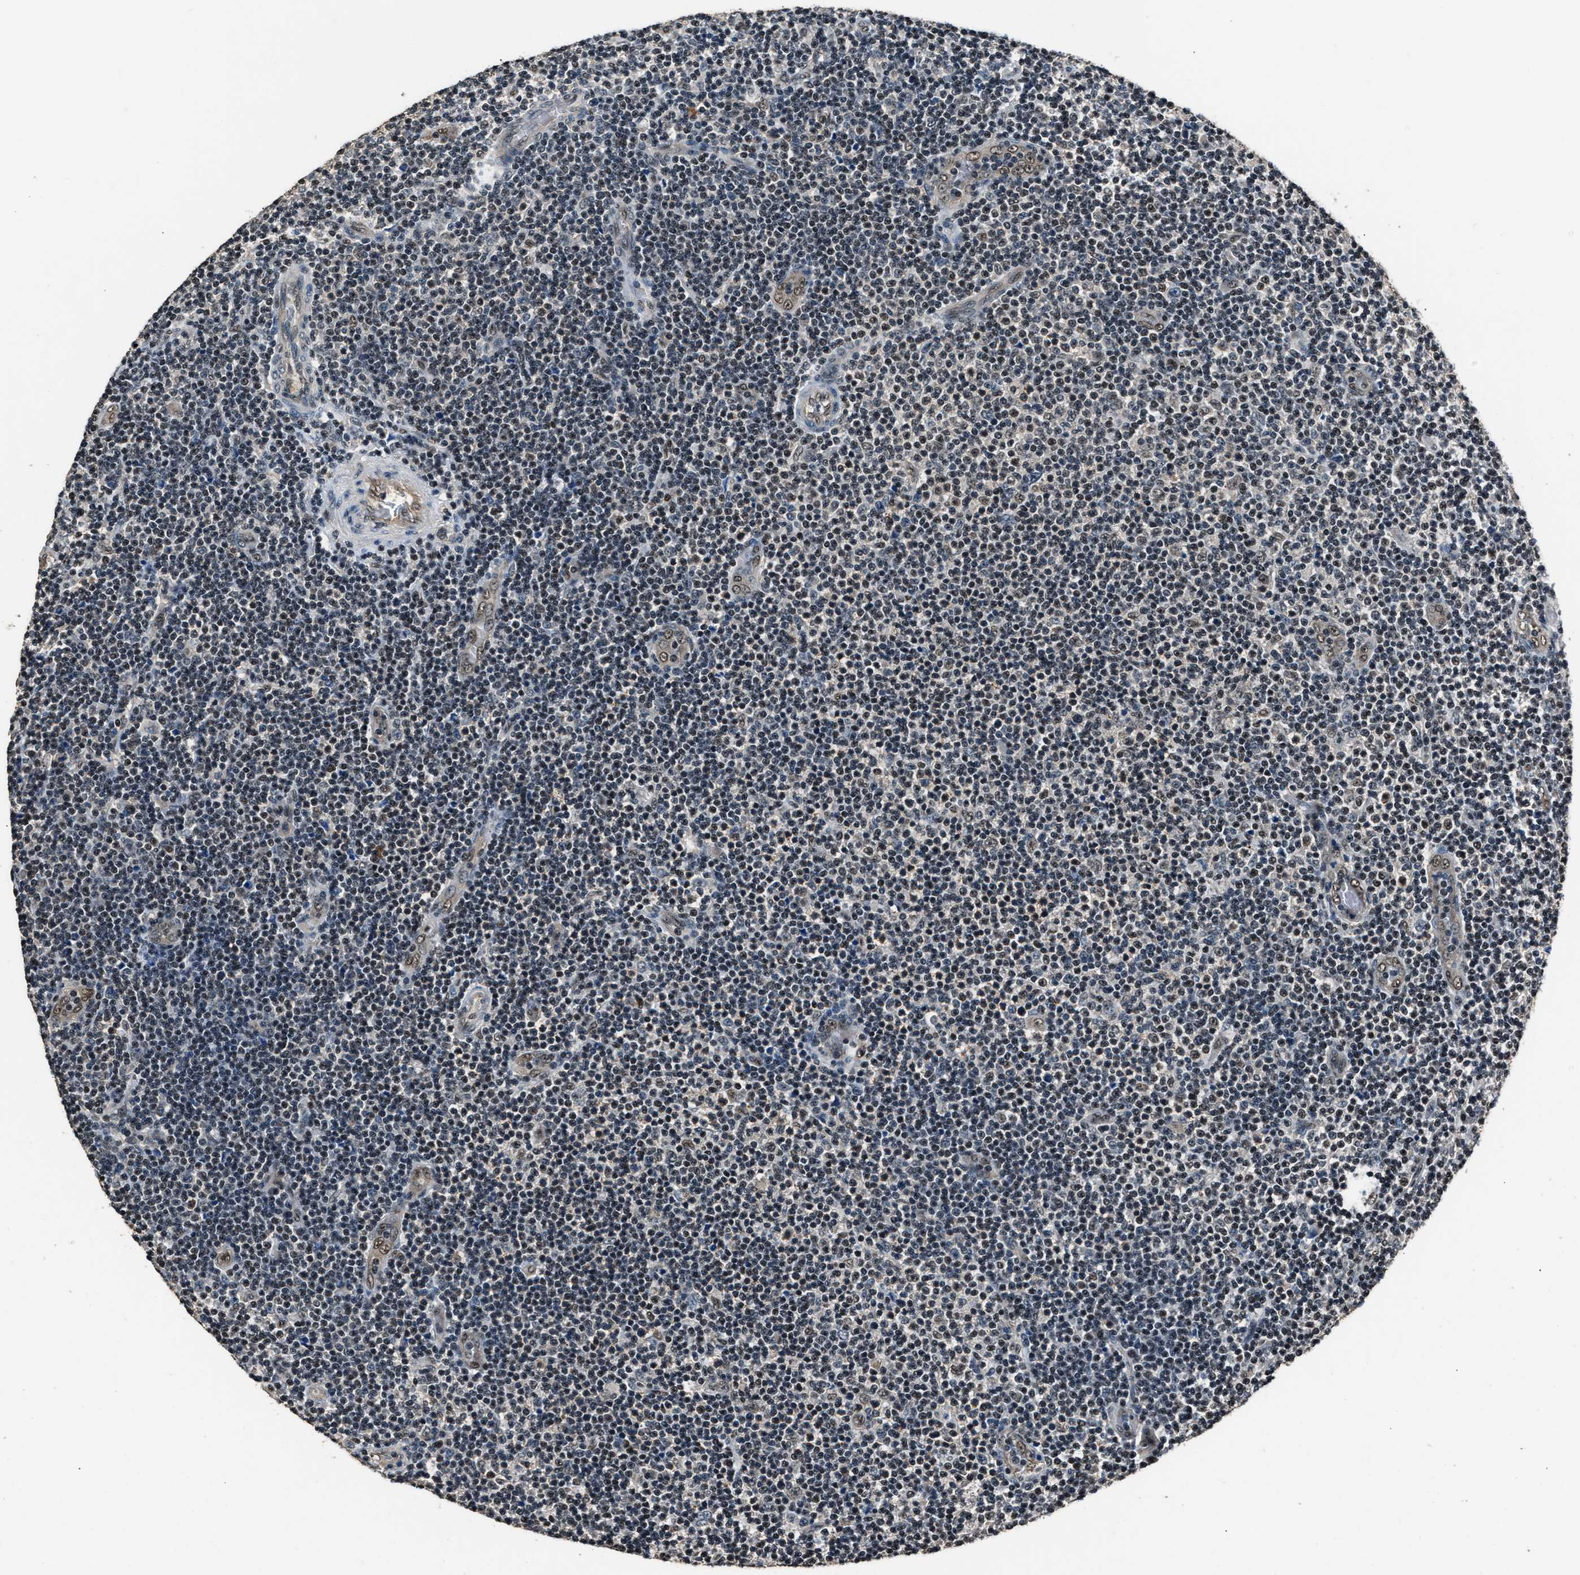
{"staining": {"intensity": "weak", "quantity": "<25%", "location": "nuclear"}, "tissue": "lymphoma", "cell_type": "Tumor cells", "image_type": "cancer", "snomed": [{"axis": "morphology", "description": "Malignant lymphoma, non-Hodgkin's type, Low grade"}, {"axis": "topography", "description": "Lymph node"}], "caption": "Tumor cells are negative for brown protein staining in malignant lymphoma, non-Hodgkin's type (low-grade).", "gene": "DFFA", "patient": {"sex": "male", "age": 83}}